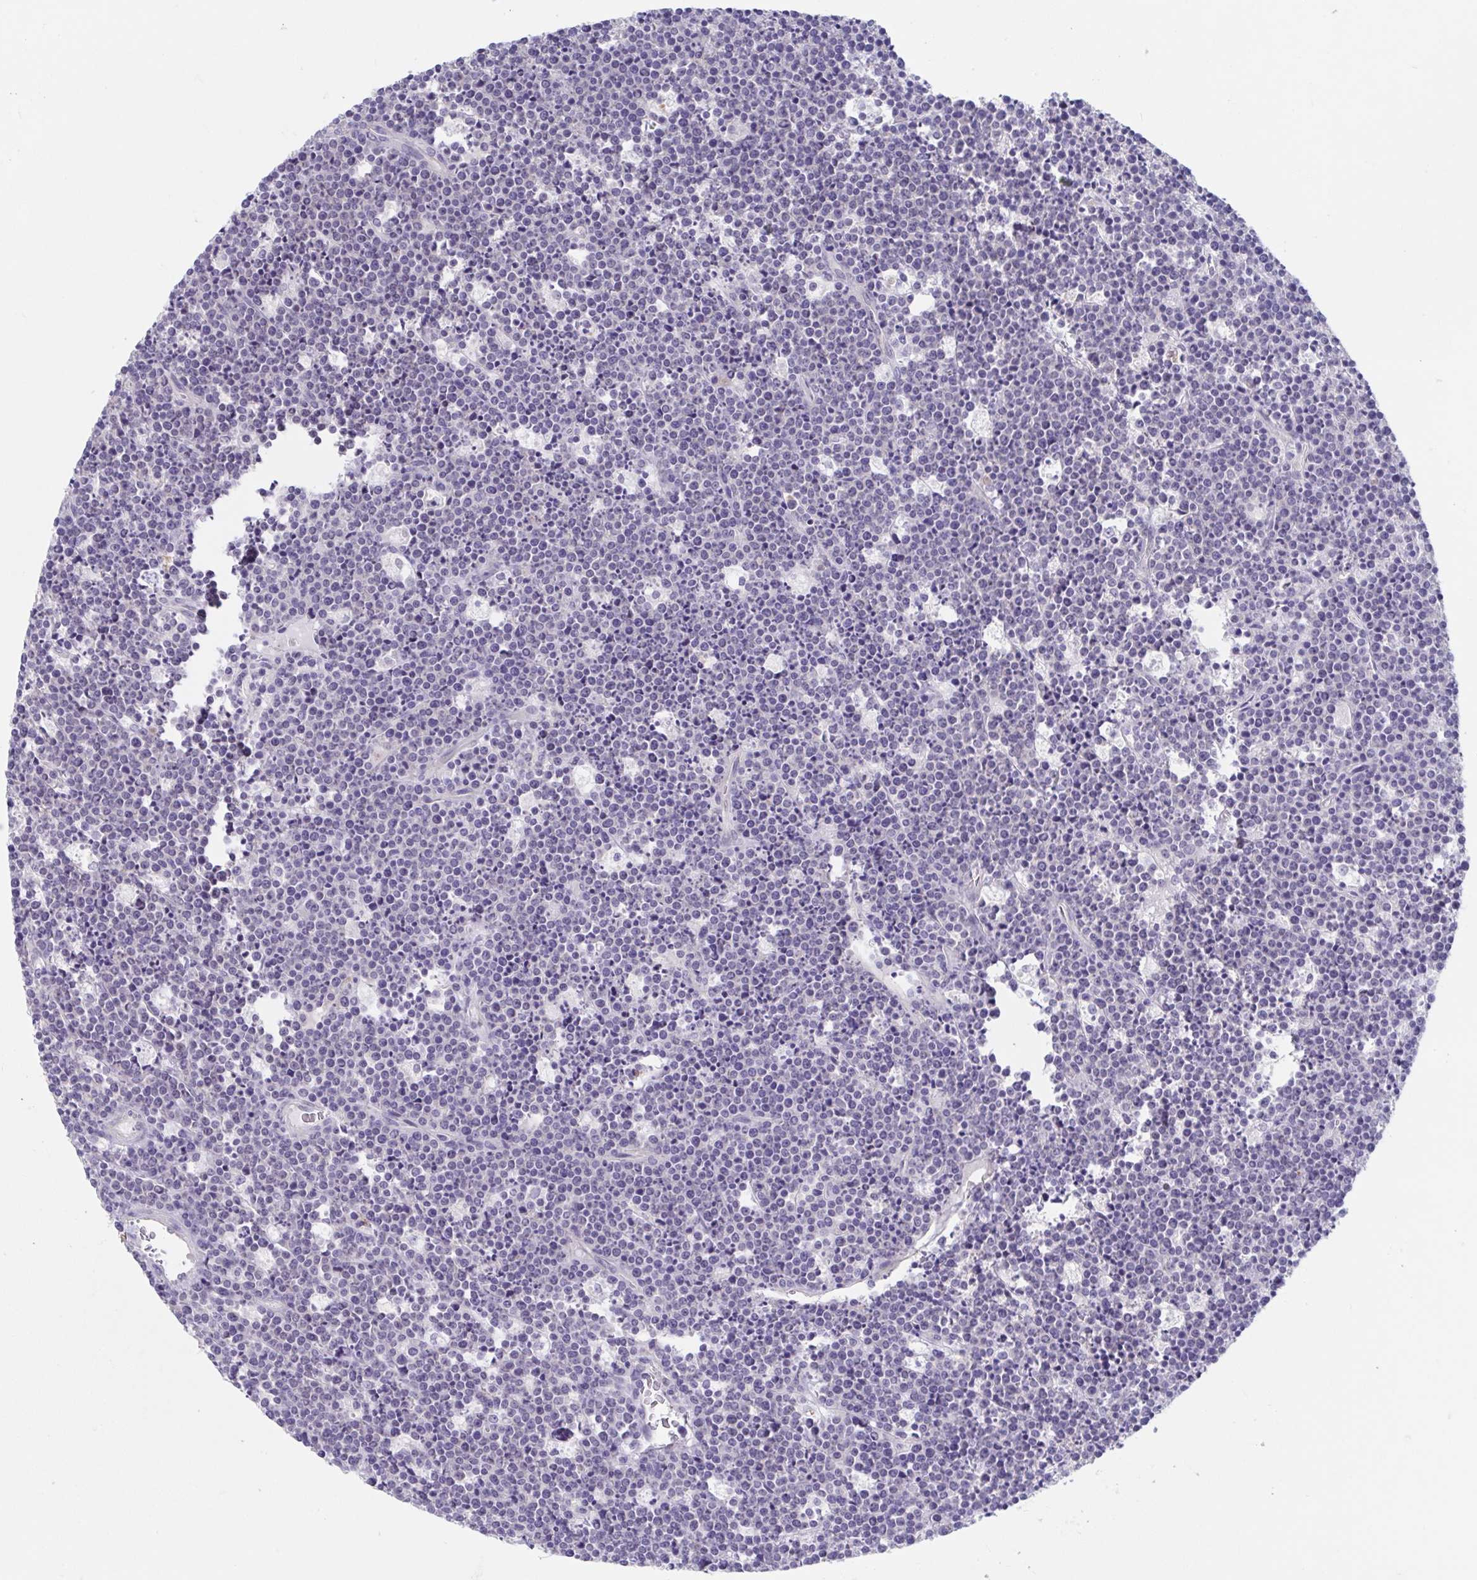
{"staining": {"intensity": "negative", "quantity": "none", "location": "none"}, "tissue": "lymphoma", "cell_type": "Tumor cells", "image_type": "cancer", "snomed": [{"axis": "morphology", "description": "Malignant lymphoma, non-Hodgkin's type, High grade"}, {"axis": "topography", "description": "Ovary"}], "caption": "Micrograph shows no protein expression in tumor cells of lymphoma tissue.", "gene": "TEX12", "patient": {"sex": "female", "age": 56}}